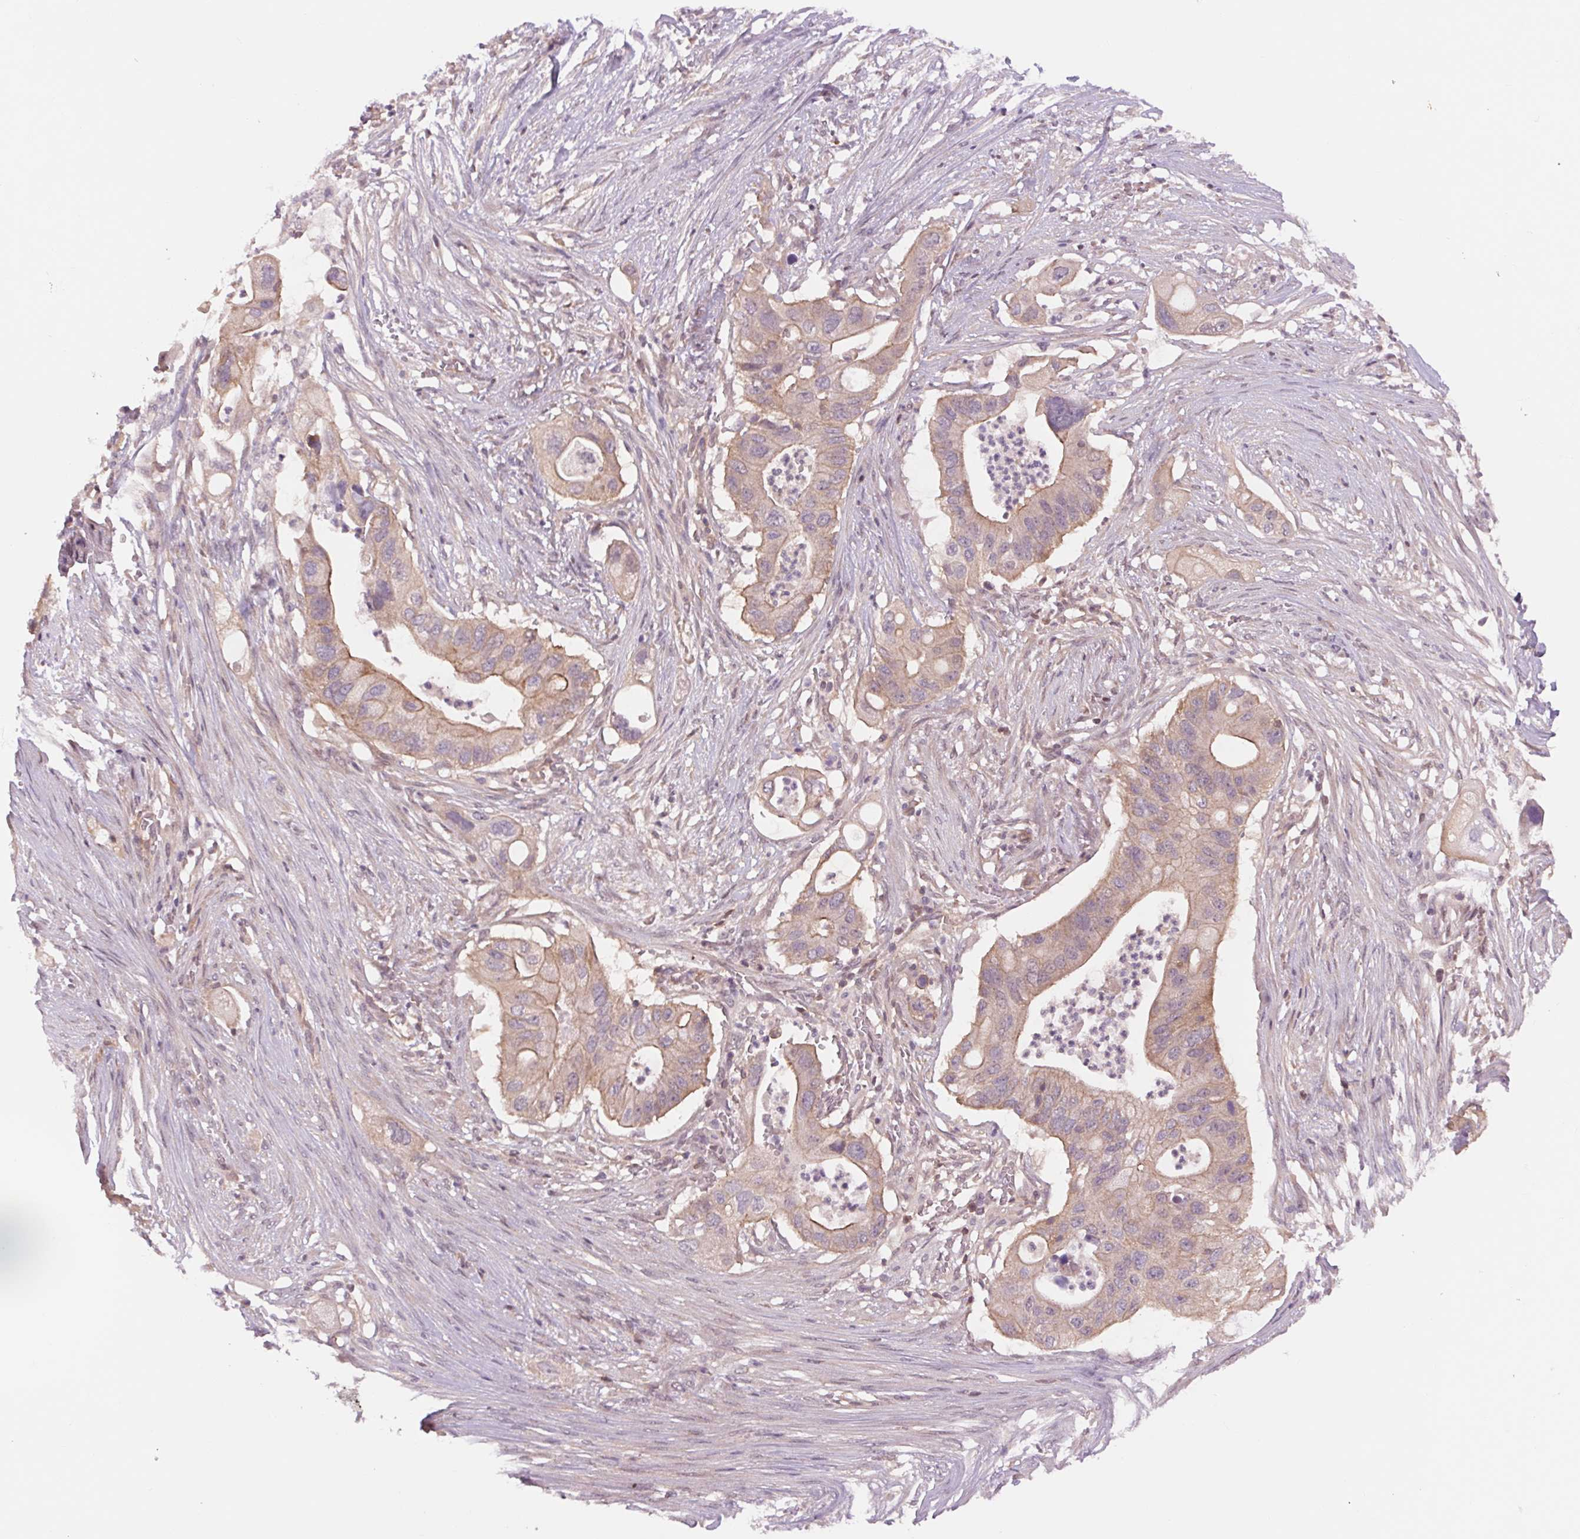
{"staining": {"intensity": "weak", "quantity": "25%-75%", "location": "cytoplasmic/membranous"}, "tissue": "pancreatic cancer", "cell_type": "Tumor cells", "image_type": "cancer", "snomed": [{"axis": "morphology", "description": "Adenocarcinoma, NOS"}, {"axis": "topography", "description": "Pancreas"}], "caption": "Pancreatic cancer was stained to show a protein in brown. There is low levels of weak cytoplasmic/membranous positivity in about 25%-75% of tumor cells.", "gene": "SH3RF2", "patient": {"sex": "female", "age": 72}}